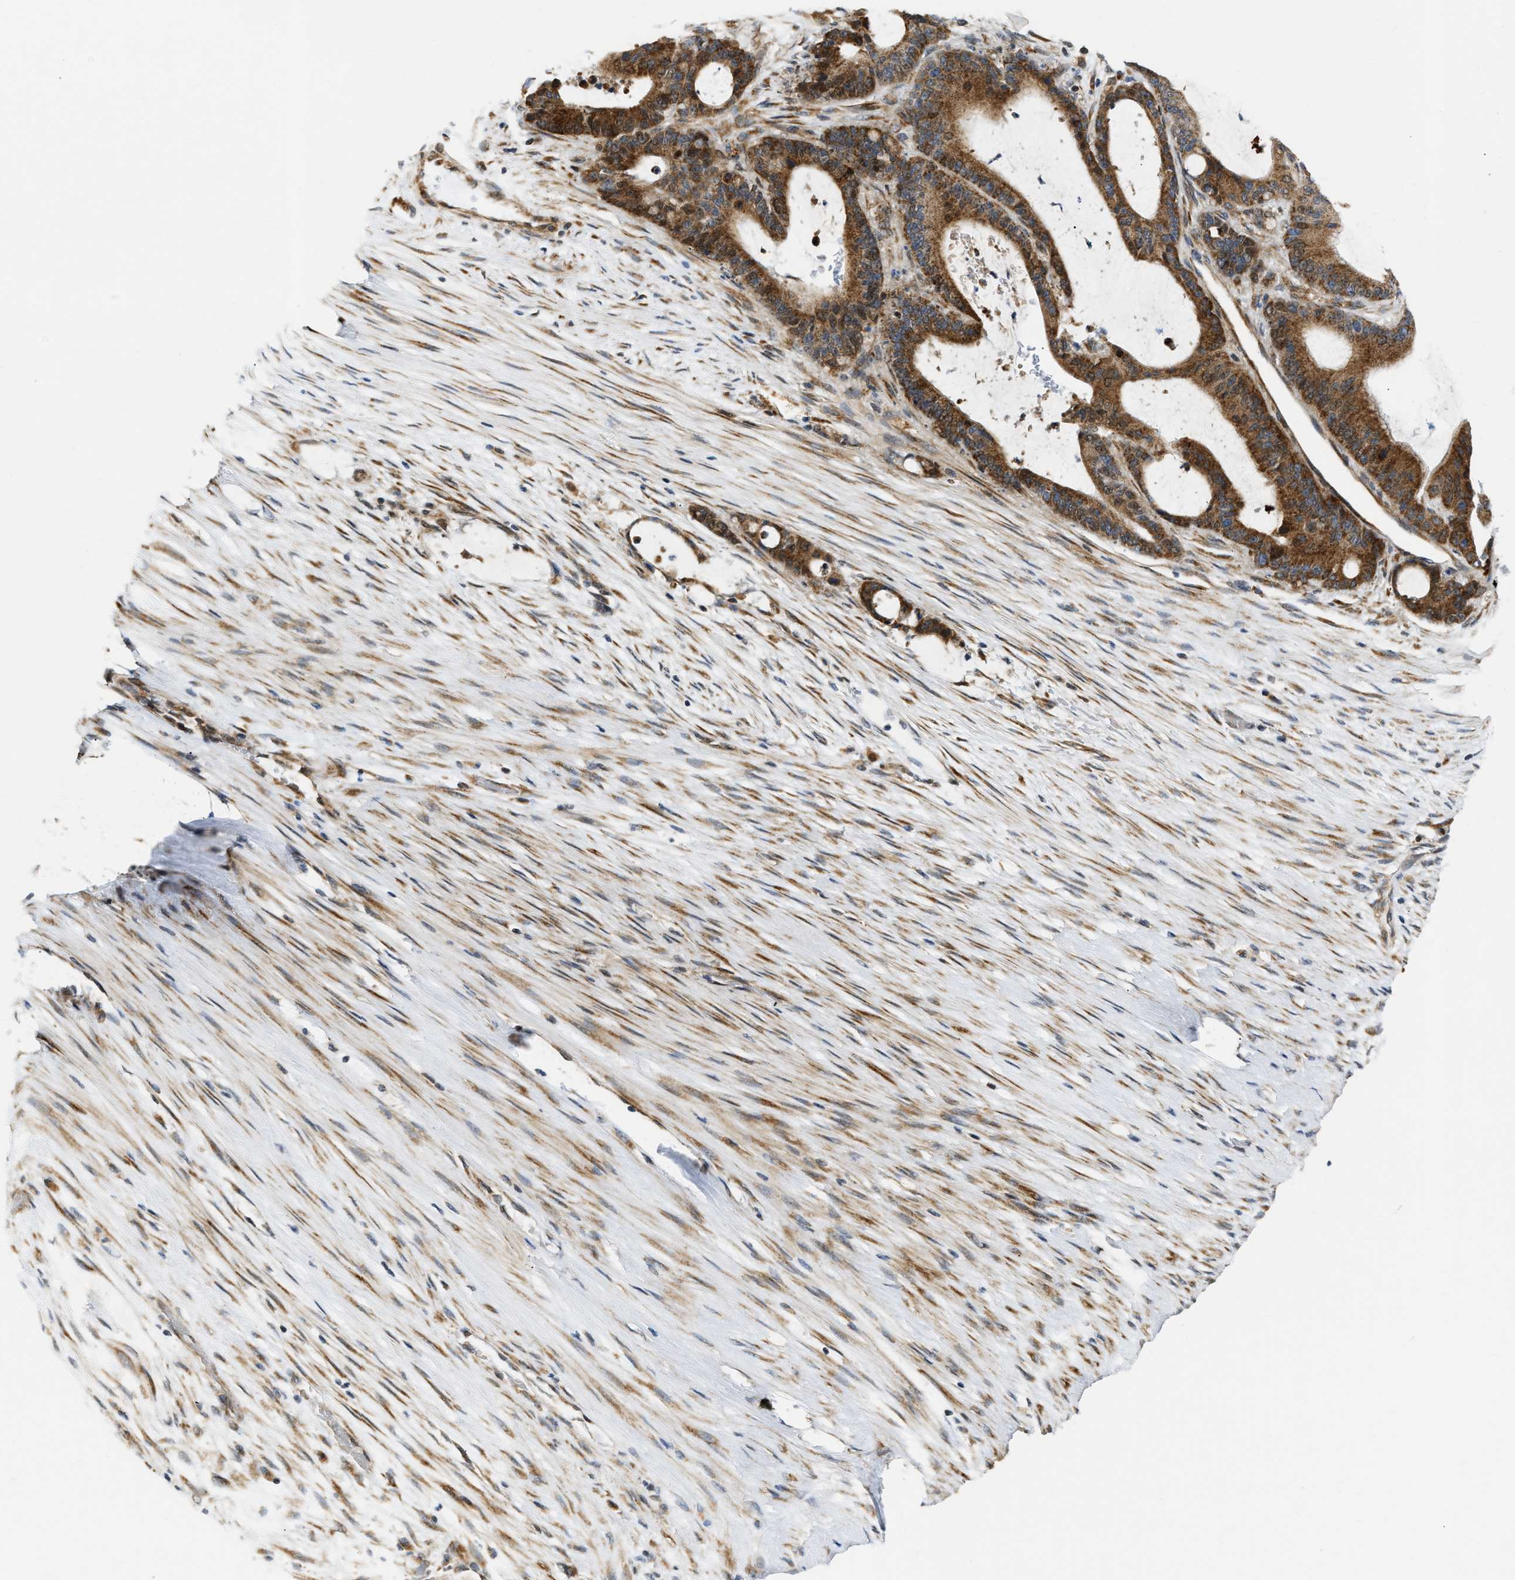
{"staining": {"intensity": "strong", "quantity": ">75%", "location": "cytoplasmic/membranous"}, "tissue": "liver cancer", "cell_type": "Tumor cells", "image_type": "cancer", "snomed": [{"axis": "morphology", "description": "Cholangiocarcinoma"}, {"axis": "topography", "description": "Liver"}], "caption": "Liver cholangiocarcinoma stained for a protein reveals strong cytoplasmic/membranous positivity in tumor cells.", "gene": "DEPTOR", "patient": {"sex": "female", "age": 73}}